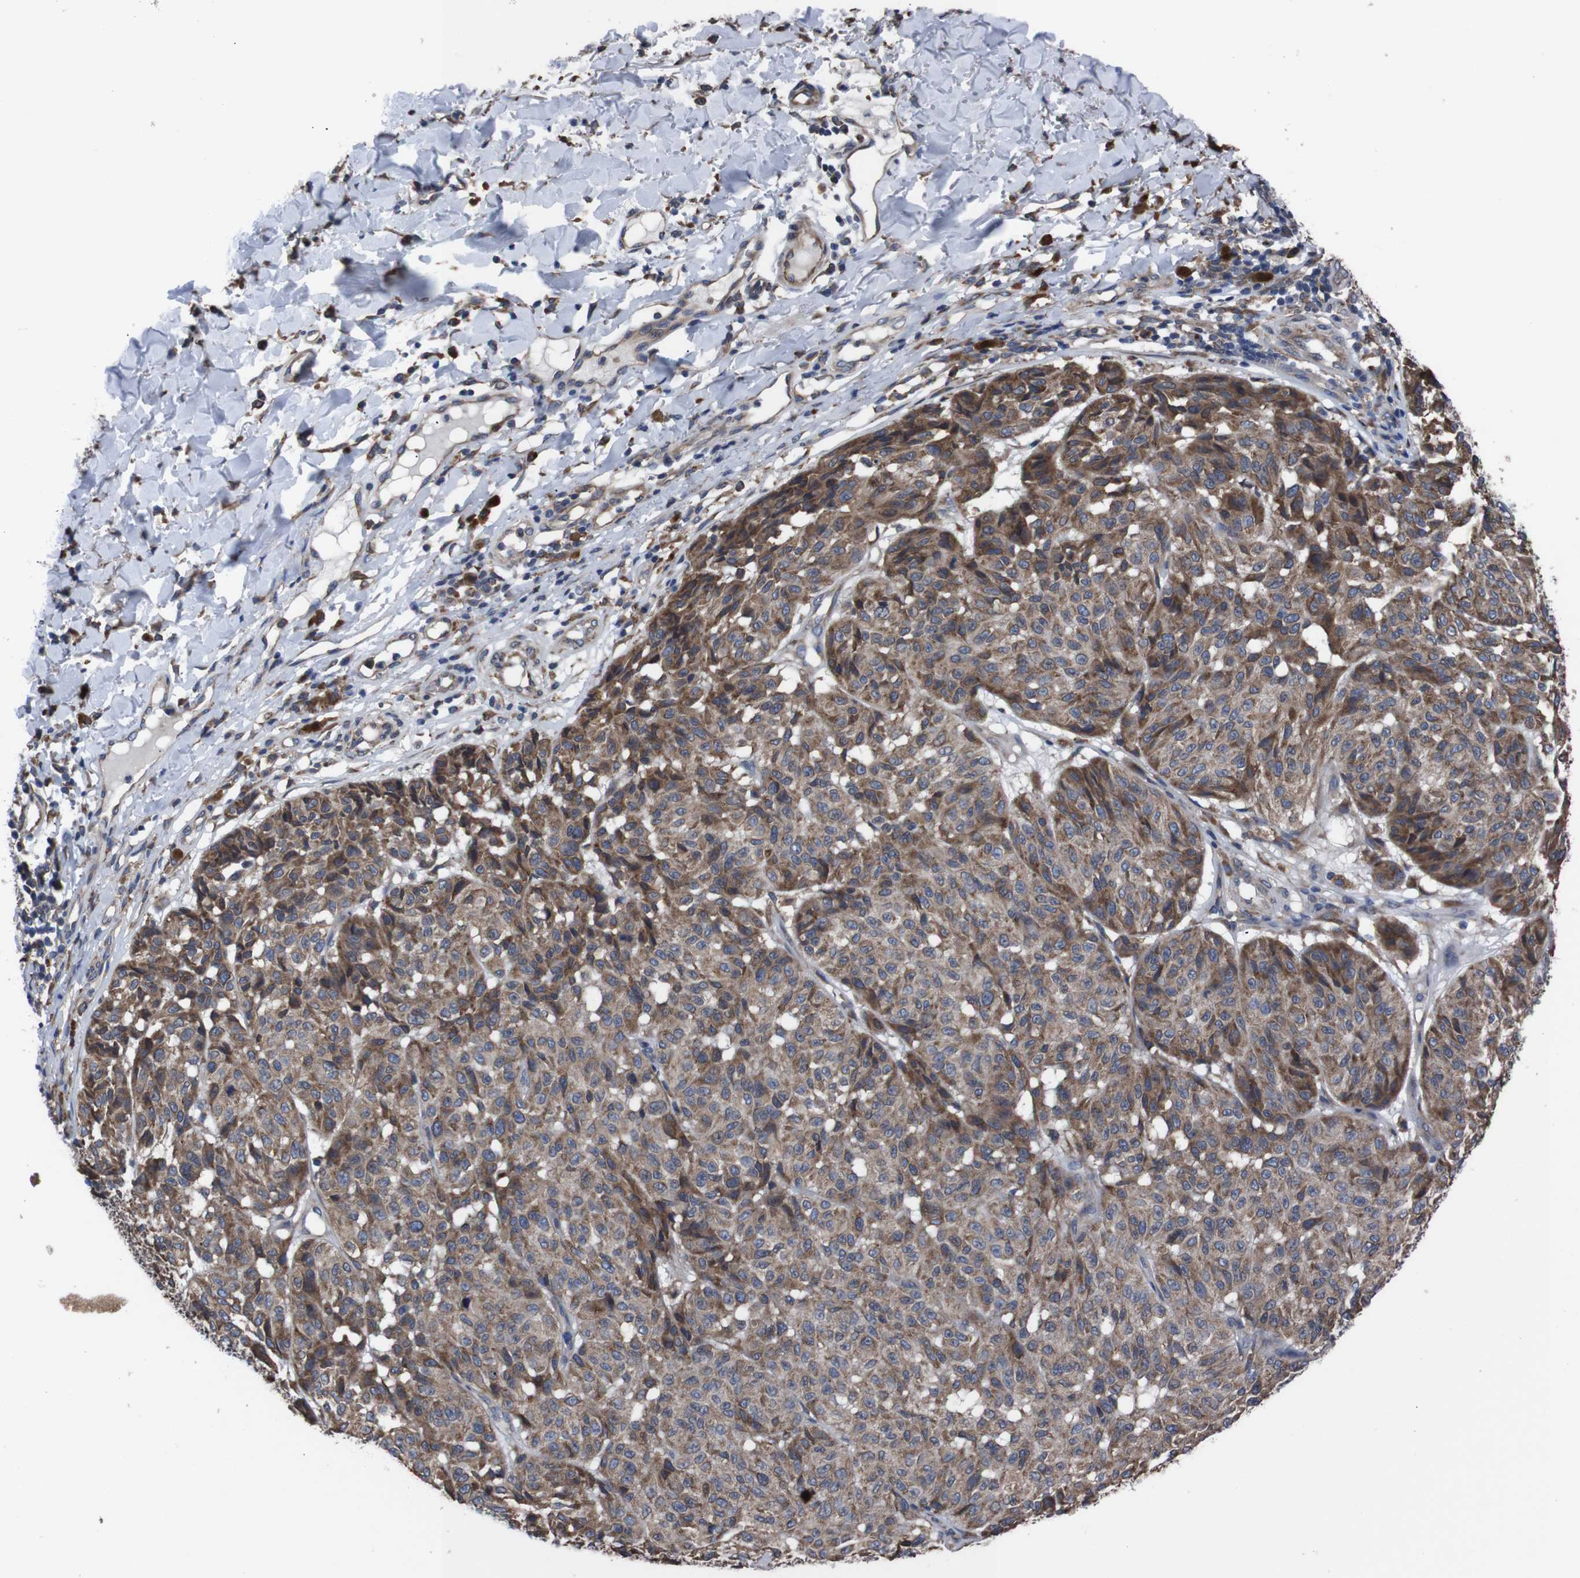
{"staining": {"intensity": "moderate", "quantity": ">75%", "location": "cytoplasmic/membranous"}, "tissue": "melanoma", "cell_type": "Tumor cells", "image_type": "cancer", "snomed": [{"axis": "morphology", "description": "Malignant melanoma, NOS"}, {"axis": "topography", "description": "Skin"}], "caption": "The immunohistochemical stain shows moderate cytoplasmic/membranous positivity in tumor cells of malignant melanoma tissue. (DAB = brown stain, brightfield microscopy at high magnification).", "gene": "SIGMAR1", "patient": {"sex": "female", "age": 46}}